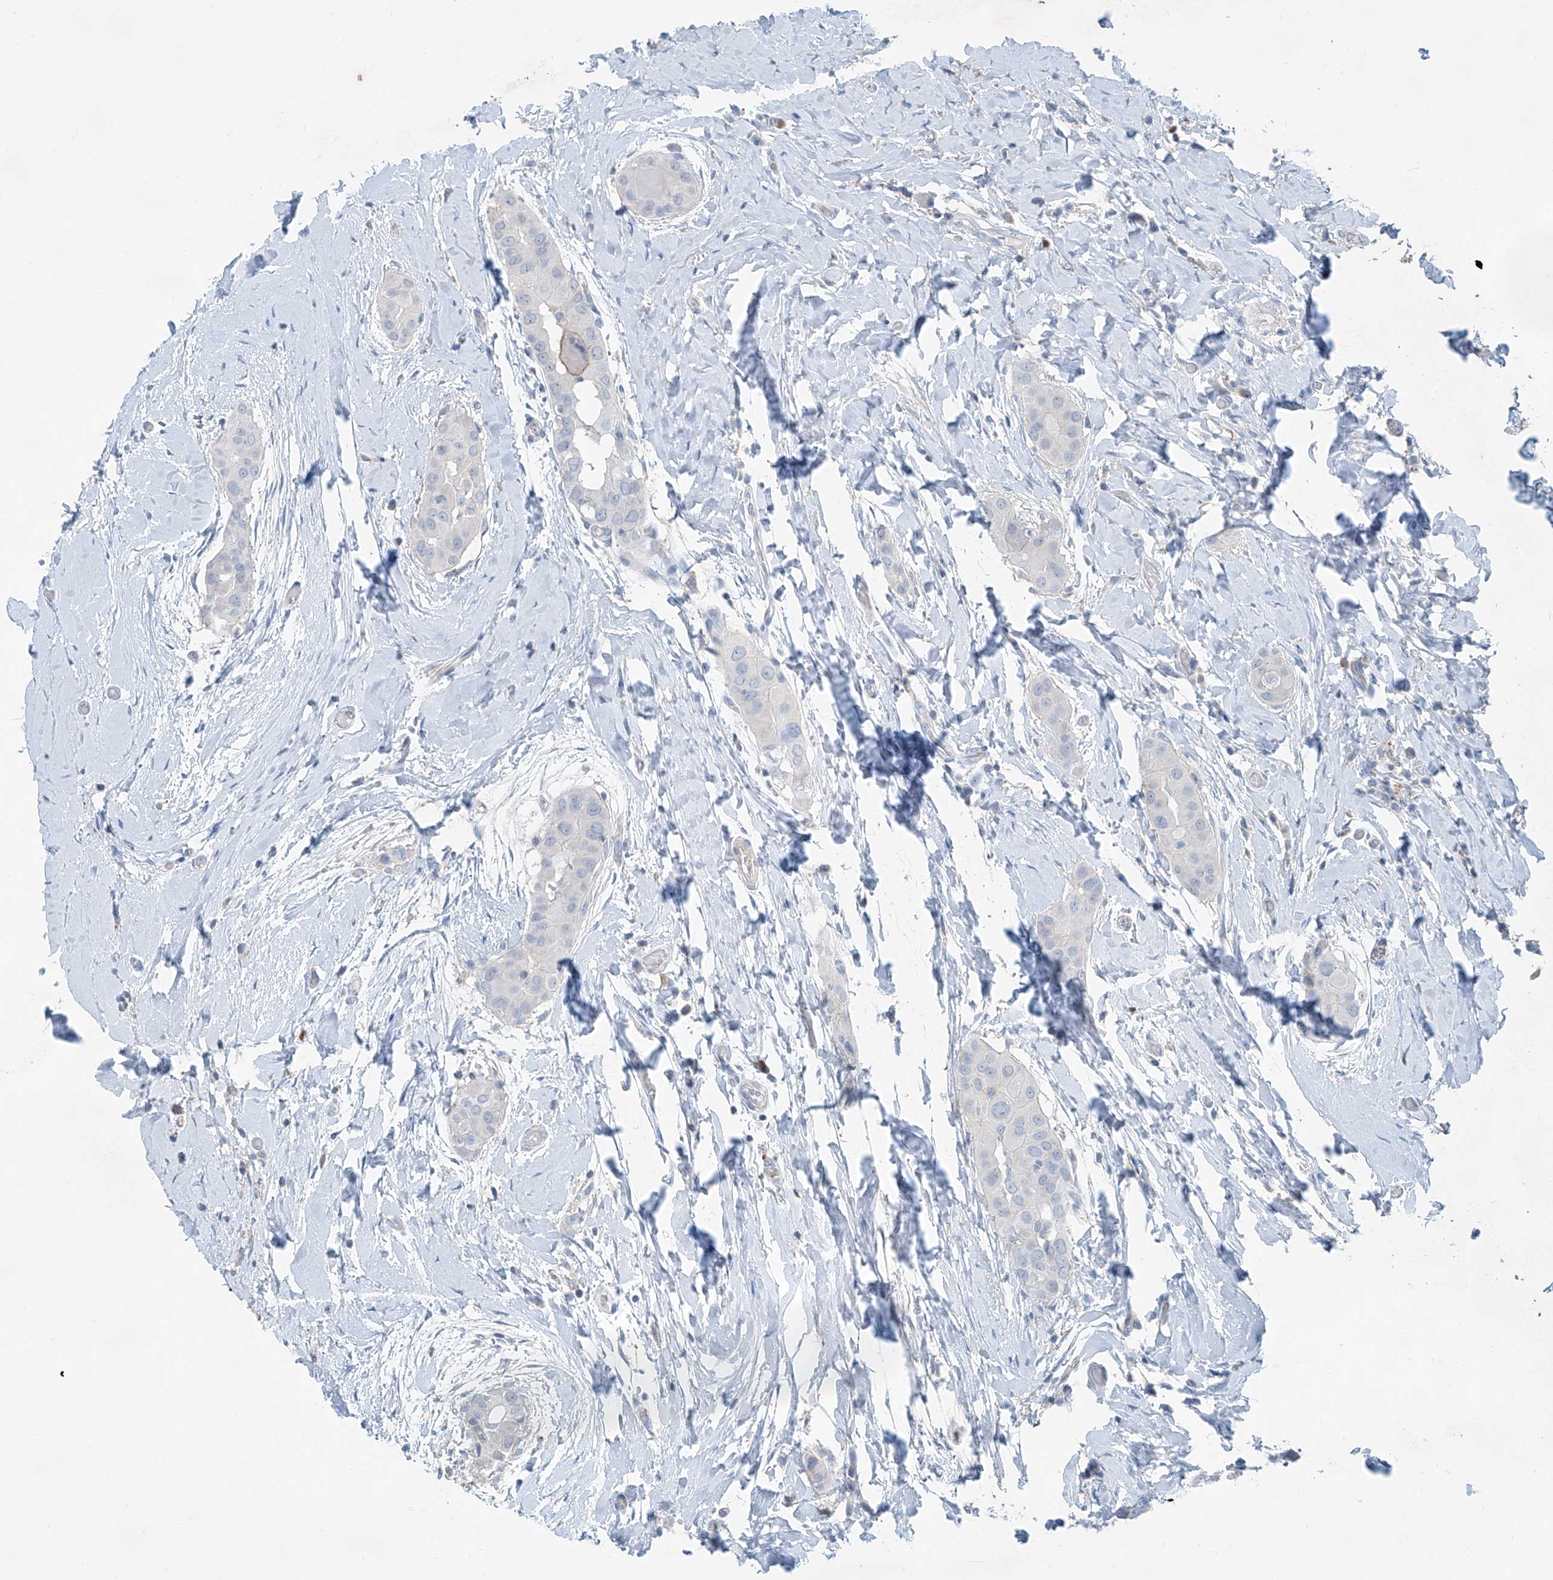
{"staining": {"intensity": "negative", "quantity": "none", "location": "none"}, "tissue": "thyroid cancer", "cell_type": "Tumor cells", "image_type": "cancer", "snomed": [{"axis": "morphology", "description": "Papillary adenocarcinoma, NOS"}, {"axis": "topography", "description": "Thyroid gland"}], "caption": "IHC of thyroid papillary adenocarcinoma exhibits no positivity in tumor cells.", "gene": "ANKRD34A", "patient": {"sex": "male", "age": 33}}